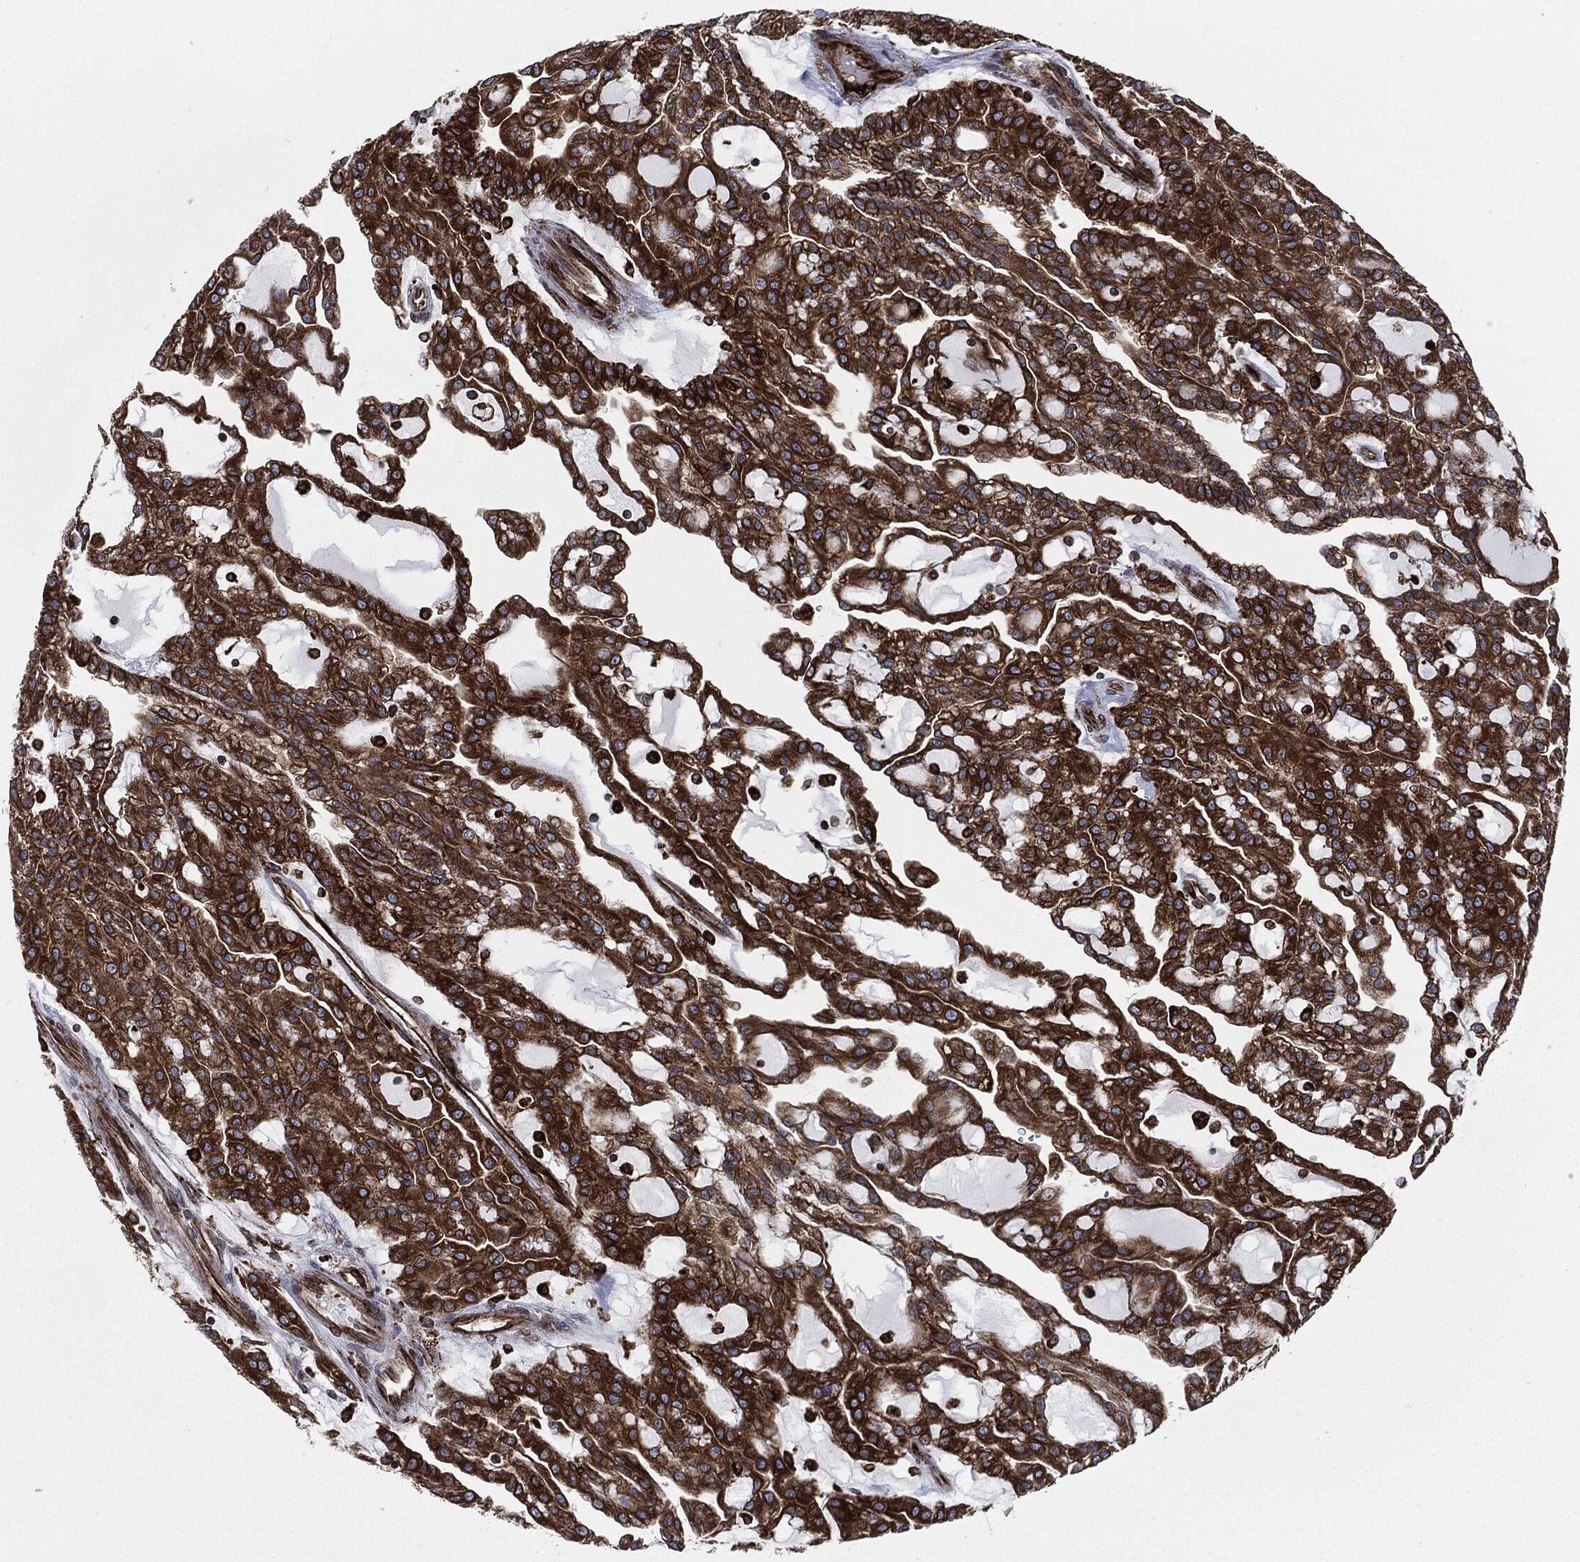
{"staining": {"intensity": "strong", "quantity": ">75%", "location": "cytoplasmic/membranous"}, "tissue": "renal cancer", "cell_type": "Tumor cells", "image_type": "cancer", "snomed": [{"axis": "morphology", "description": "Adenocarcinoma, NOS"}, {"axis": "topography", "description": "Kidney"}], "caption": "Immunohistochemical staining of adenocarcinoma (renal) demonstrates high levels of strong cytoplasmic/membranous staining in approximately >75% of tumor cells.", "gene": "CALR", "patient": {"sex": "male", "age": 63}}